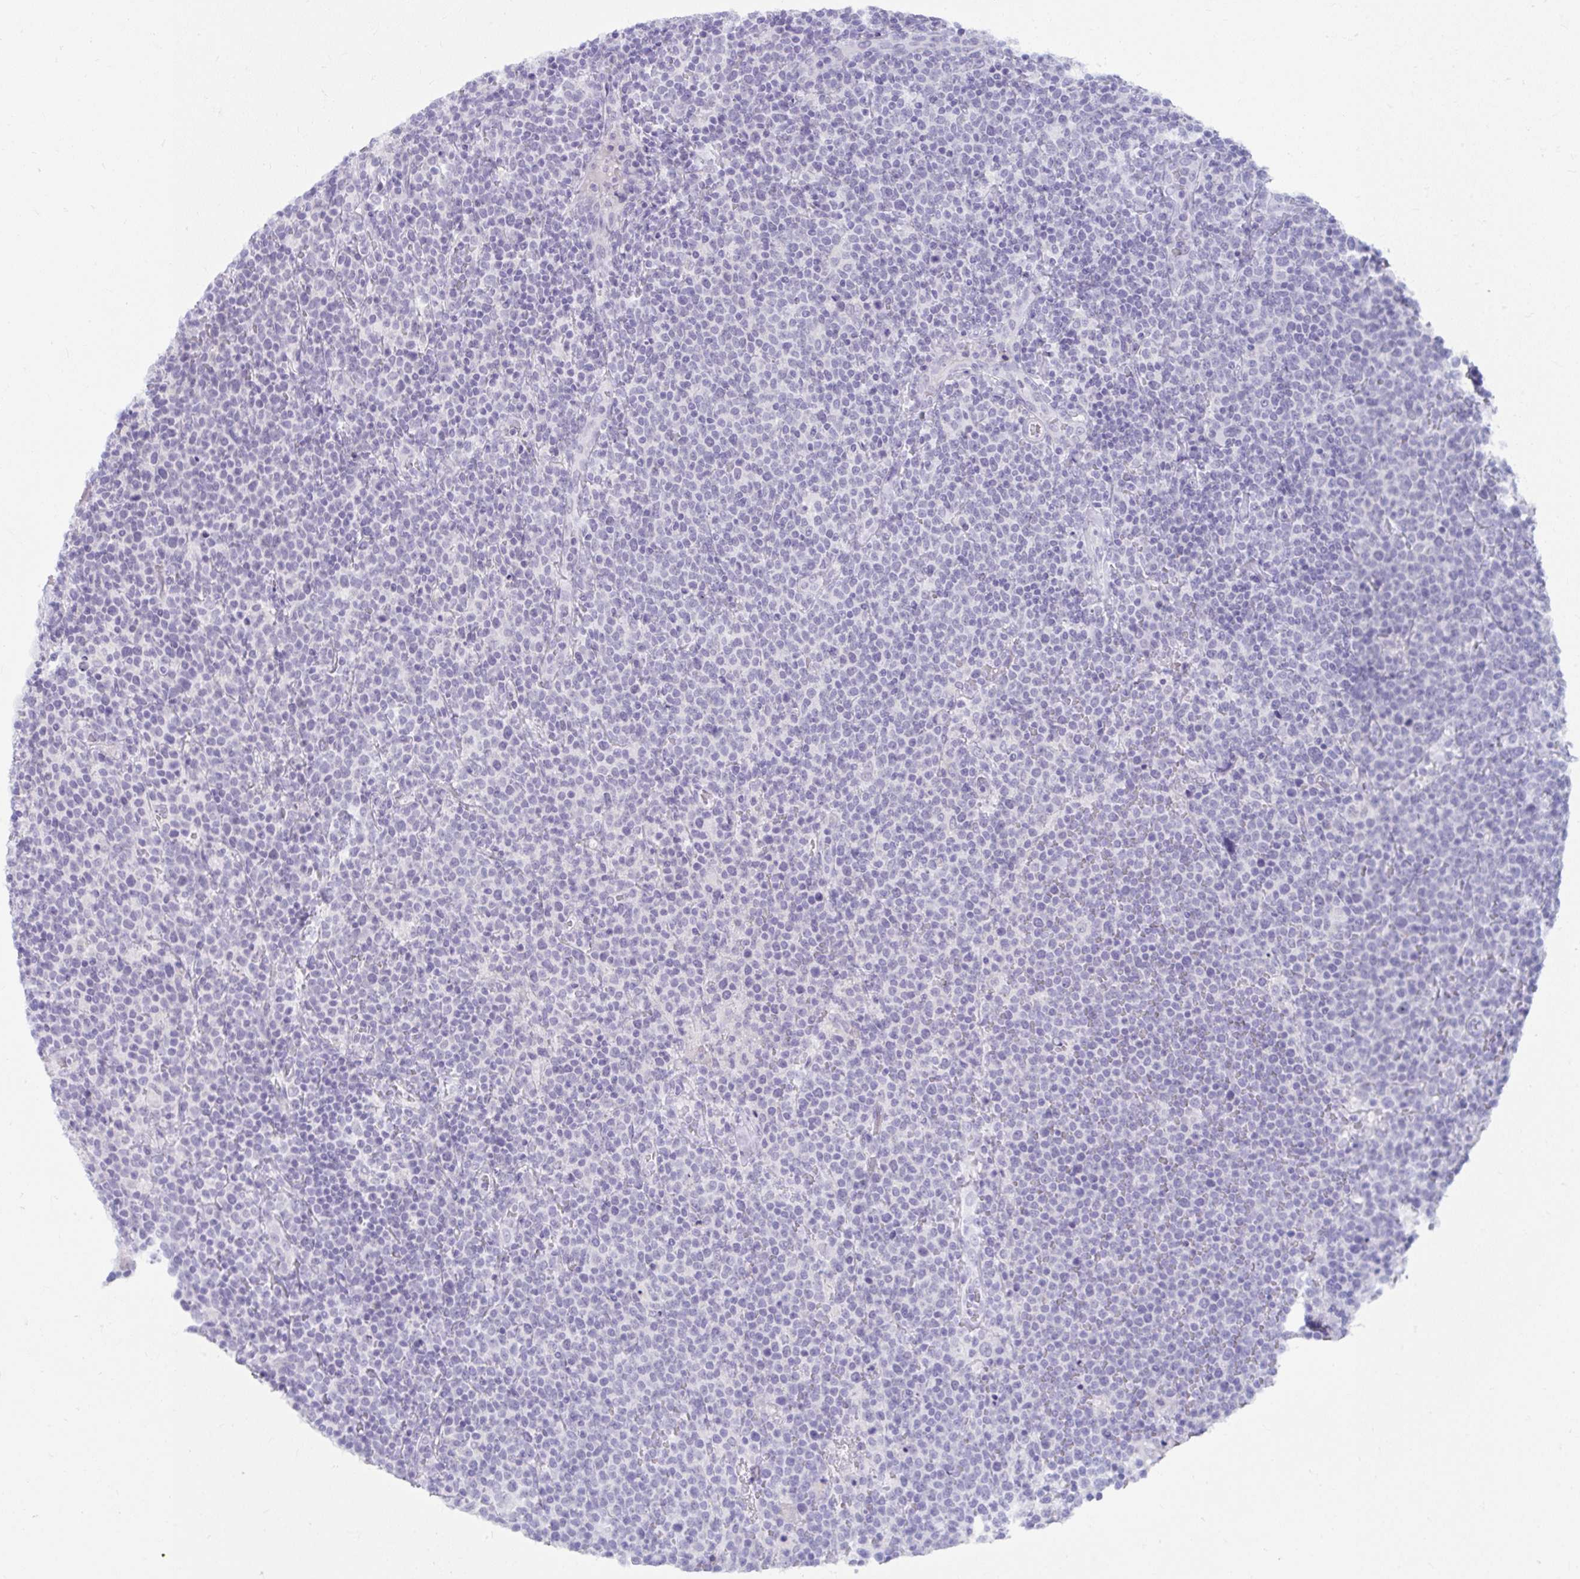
{"staining": {"intensity": "negative", "quantity": "none", "location": "none"}, "tissue": "lymphoma", "cell_type": "Tumor cells", "image_type": "cancer", "snomed": [{"axis": "morphology", "description": "Malignant lymphoma, non-Hodgkin's type, High grade"}, {"axis": "topography", "description": "Lymph node"}], "caption": "Protein analysis of malignant lymphoma, non-Hodgkin's type (high-grade) exhibits no significant positivity in tumor cells. (DAB IHC visualized using brightfield microscopy, high magnification).", "gene": "UGT3A2", "patient": {"sex": "male", "age": 61}}